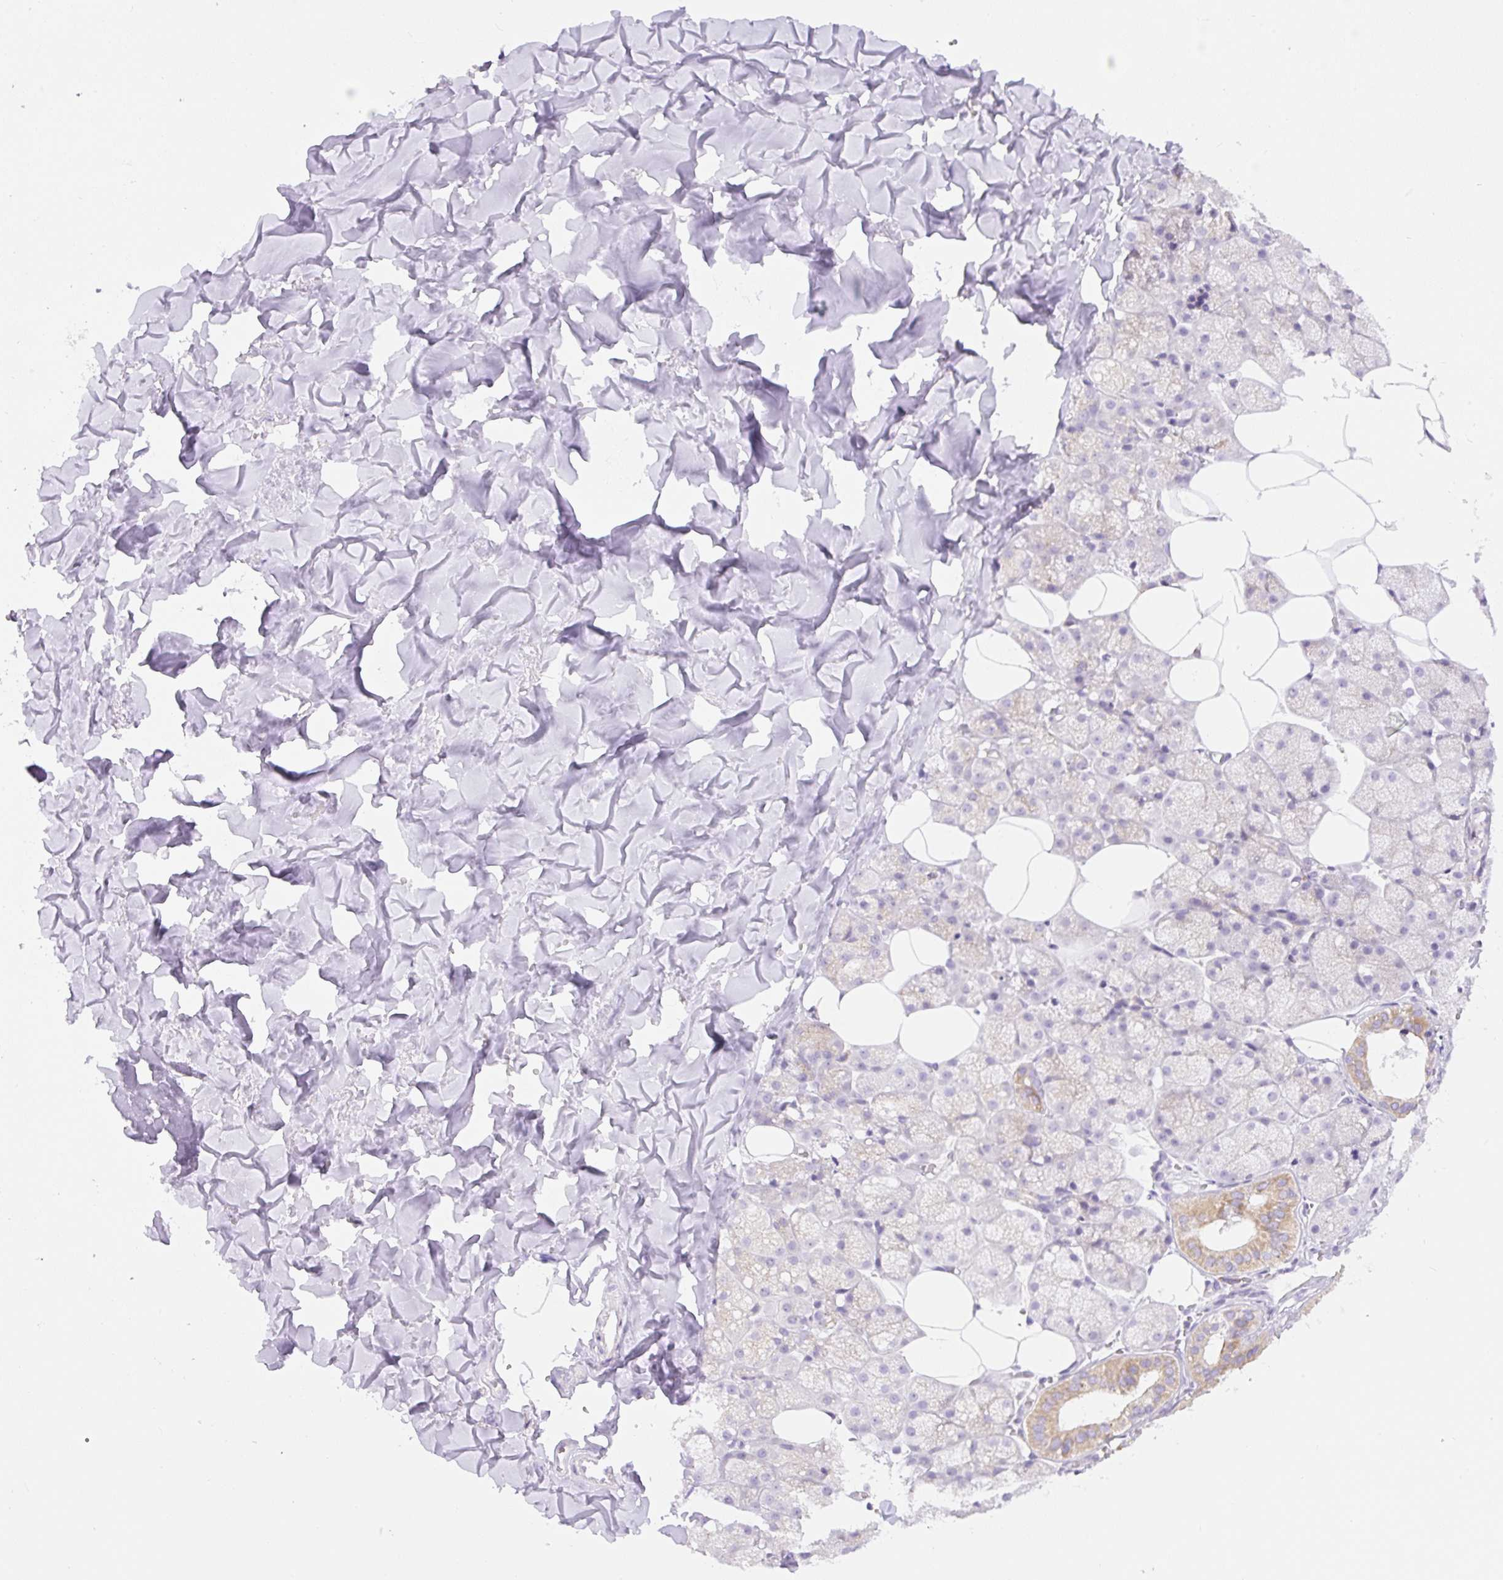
{"staining": {"intensity": "moderate", "quantity": "25%-75%", "location": "cytoplasmic/membranous"}, "tissue": "salivary gland", "cell_type": "Glandular cells", "image_type": "normal", "snomed": [{"axis": "morphology", "description": "Normal tissue, NOS"}, {"axis": "topography", "description": "Salivary gland"}, {"axis": "topography", "description": "Peripheral nerve tissue"}], "caption": "Moderate cytoplasmic/membranous positivity for a protein is appreciated in about 25%-75% of glandular cells of normal salivary gland using immunohistochemistry (IHC).", "gene": "FOCAD", "patient": {"sex": "male", "age": 38}}